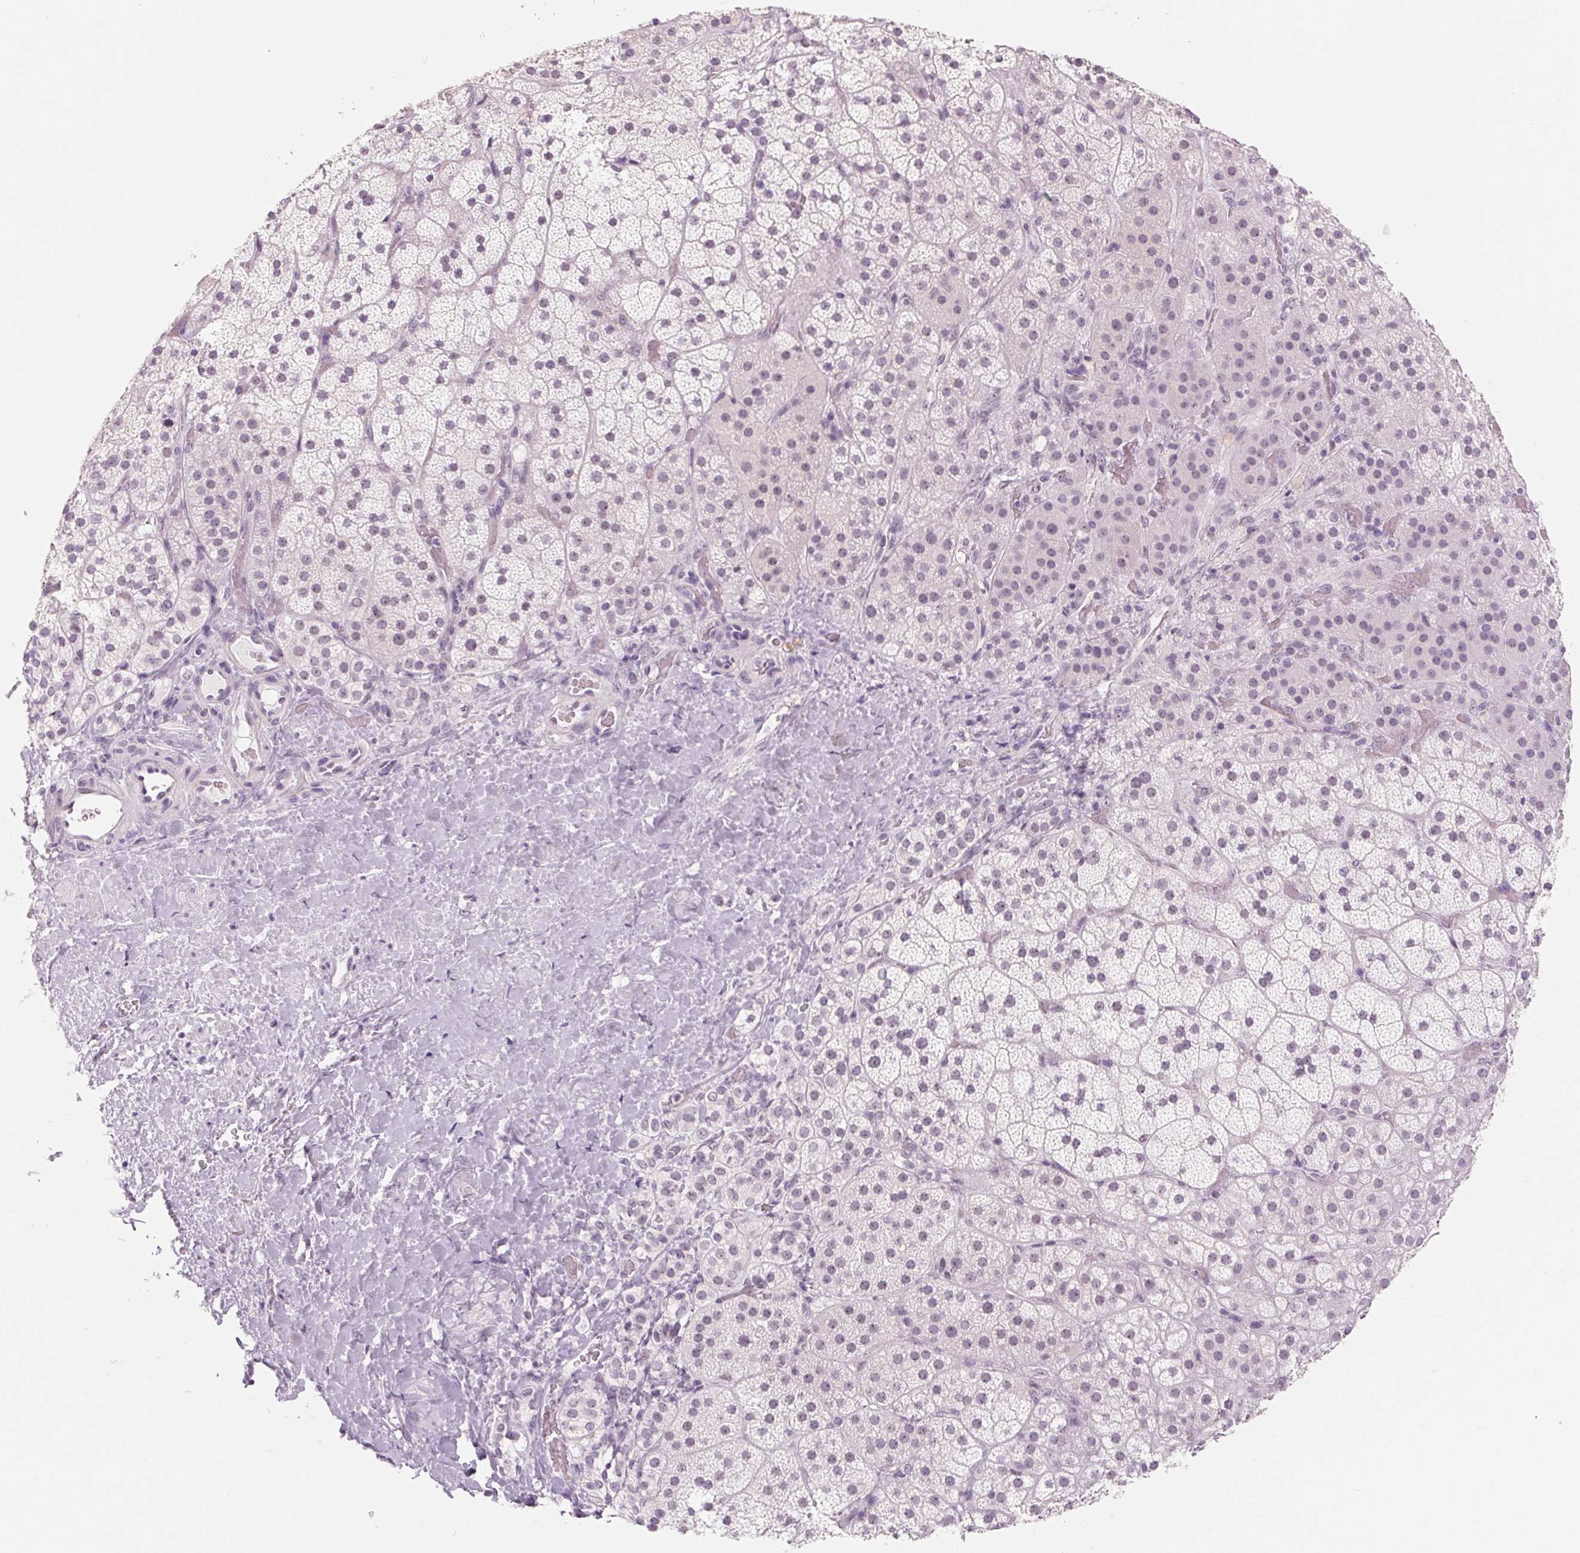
{"staining": {"intensity": "negative", "quantity": "none", "location": "none"}, "tissue": "adrenal gland", "cell_type": "Glandular cells", "image_type": "normal", "snomed": [{"axis": "morphology", "description": "Normal tissue, NOS"}, {"axis": "topography", "description": "Adrenal gland"}], "caption": "Immunohistochemical staining of benign adrenal gland displays no significant expression in glandular cells. (Brightfield microscopy of DAB (3,3'-diaminobenzidine) immunohistochemistry (IHC) at high magnification).", "gene": "ZIC4", "patient": {"sex": "male", "age": 57}}